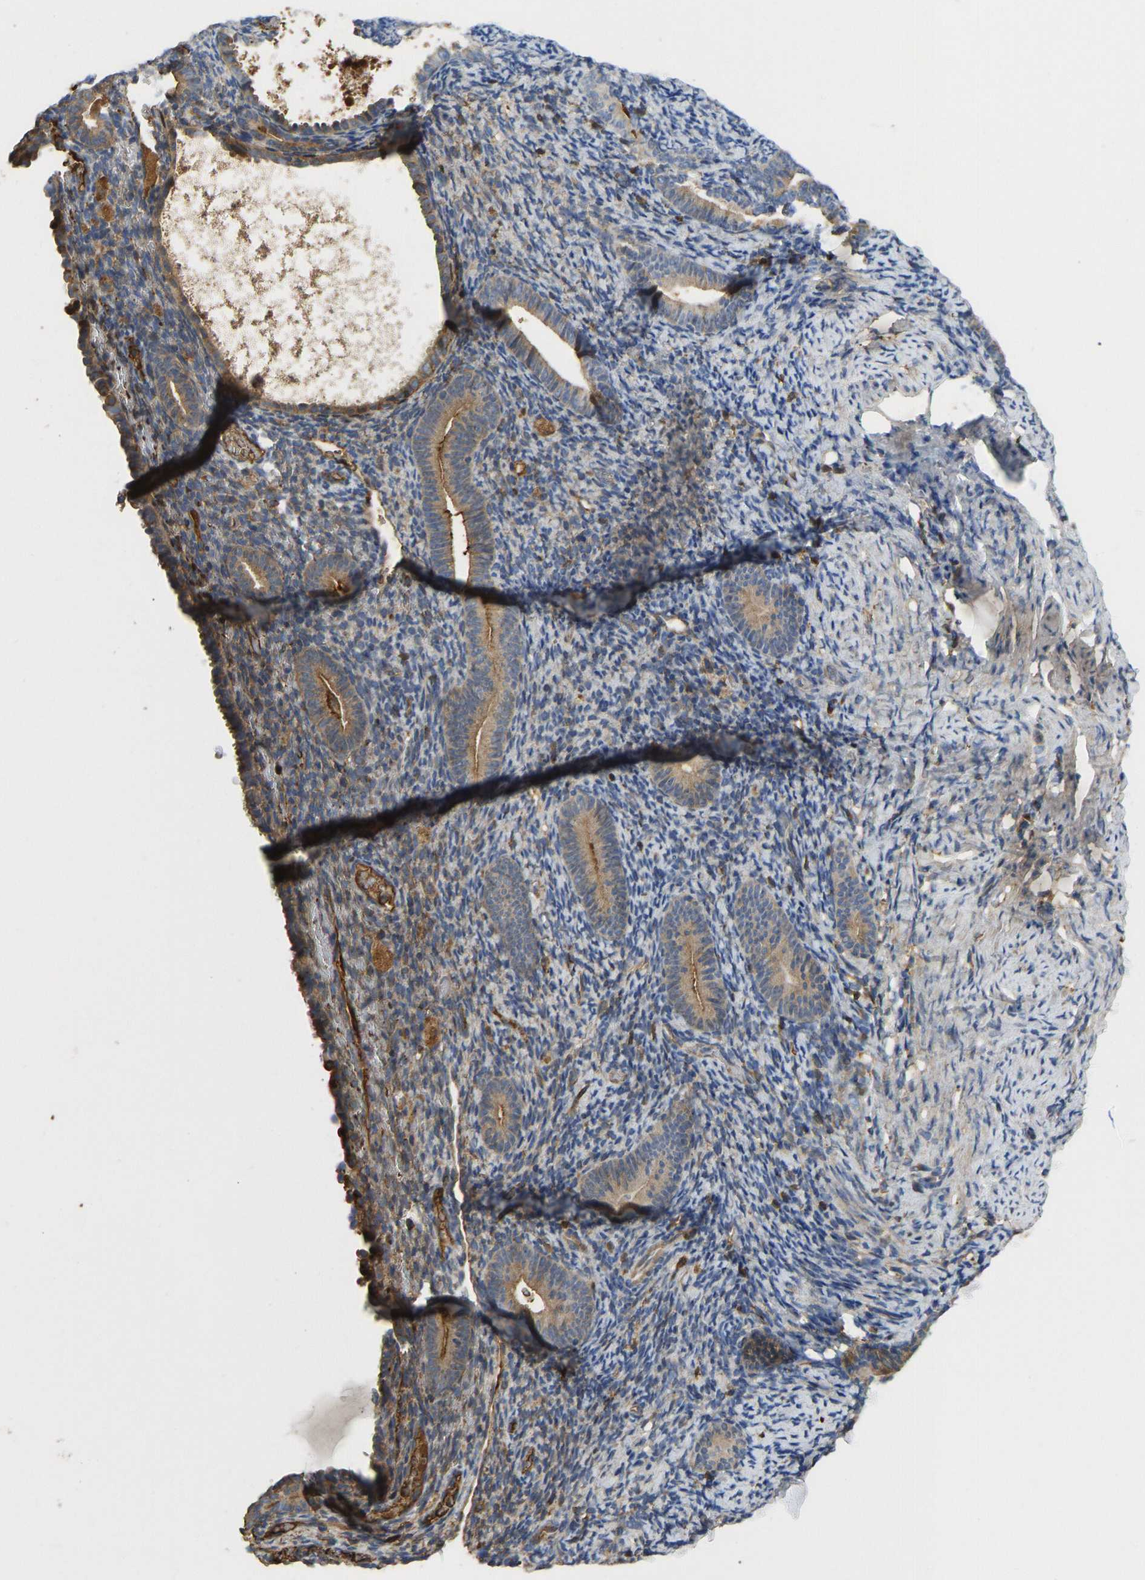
{"staining": {"intensity": "moderate", "quantity": "<25%", "location": "cytoplasmic/membranous"}, "tissue": "endometrium", "cell_type": "Cells in endometrial stroma", "image_type": "normal", "snomed": [{"axis": "morphology", "description": "Normal tissue, NOS"}, {"axis": "topography", "description": "Endometrium"}], "caption": "Moderate cytoplasmic/membranous positivity is identified in approximately <25% of cells in endometrial stroma in unremarkable endometrium. The staining is performed using DAB brown chromogen to label protein expression. The nuclei are counter-stained blue using hematoxylin.", "gene": "VCPKMT", "patient": {"sex": "female", "age": 51}}